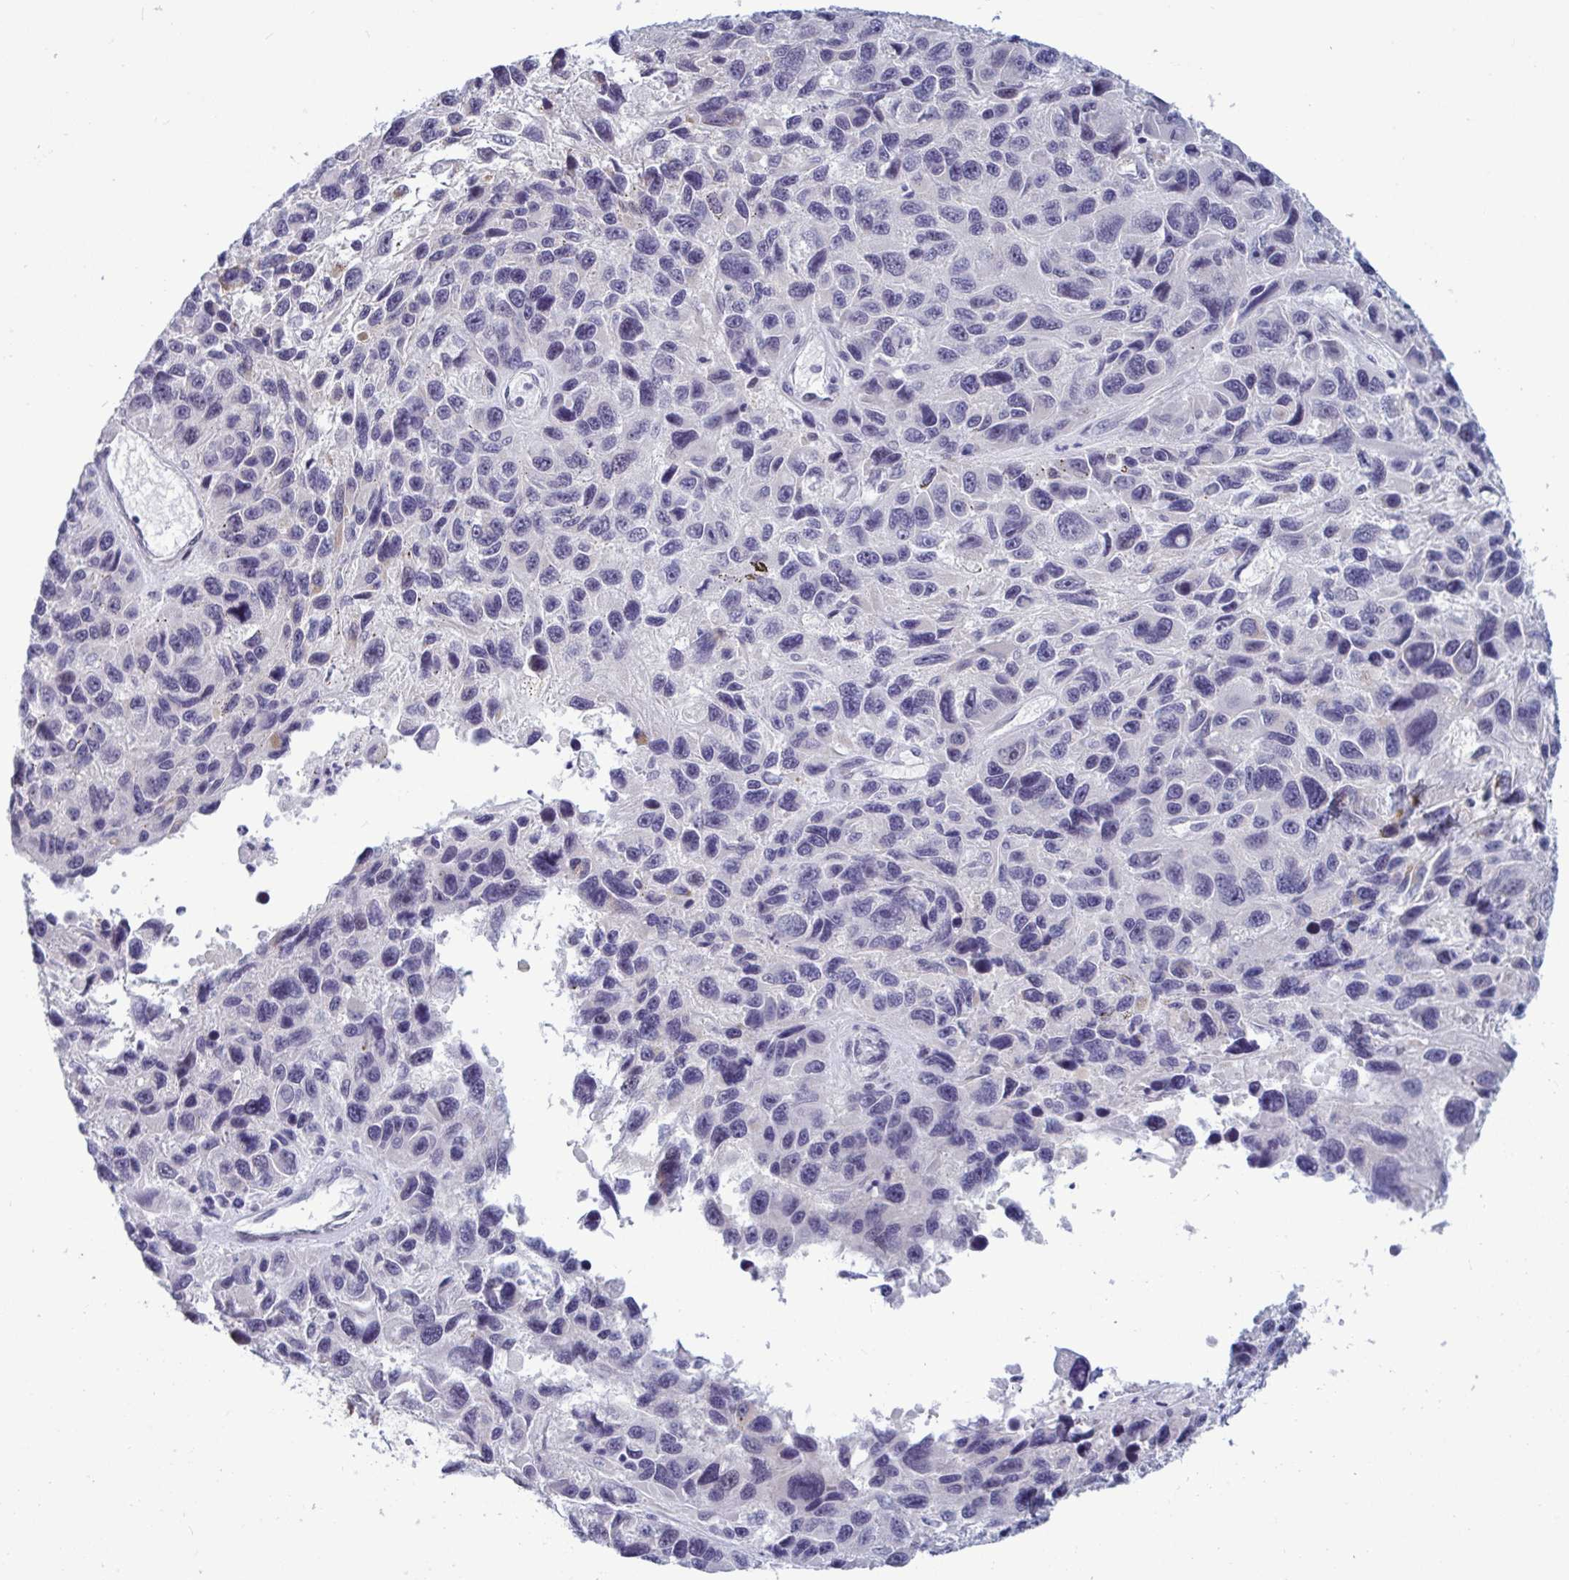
{"staining": {"intensity": "negative", "quantity": "none", "location": "none"}, "tissue": "melanoma", "cell_type": "Tumor cells", "image_type": "cancer", "snomed": [{"axis": "morphology", "description": "Malignant melanoma, NOS"}, {"axis": "topography", "description": "Skin"}], "caption": "Malignant melanoma was stained to show a protein in brown. There is no significant expression in tumor cells.", "gene": "TCEAL8", "patient": {"sex": "male", "age": 53}}